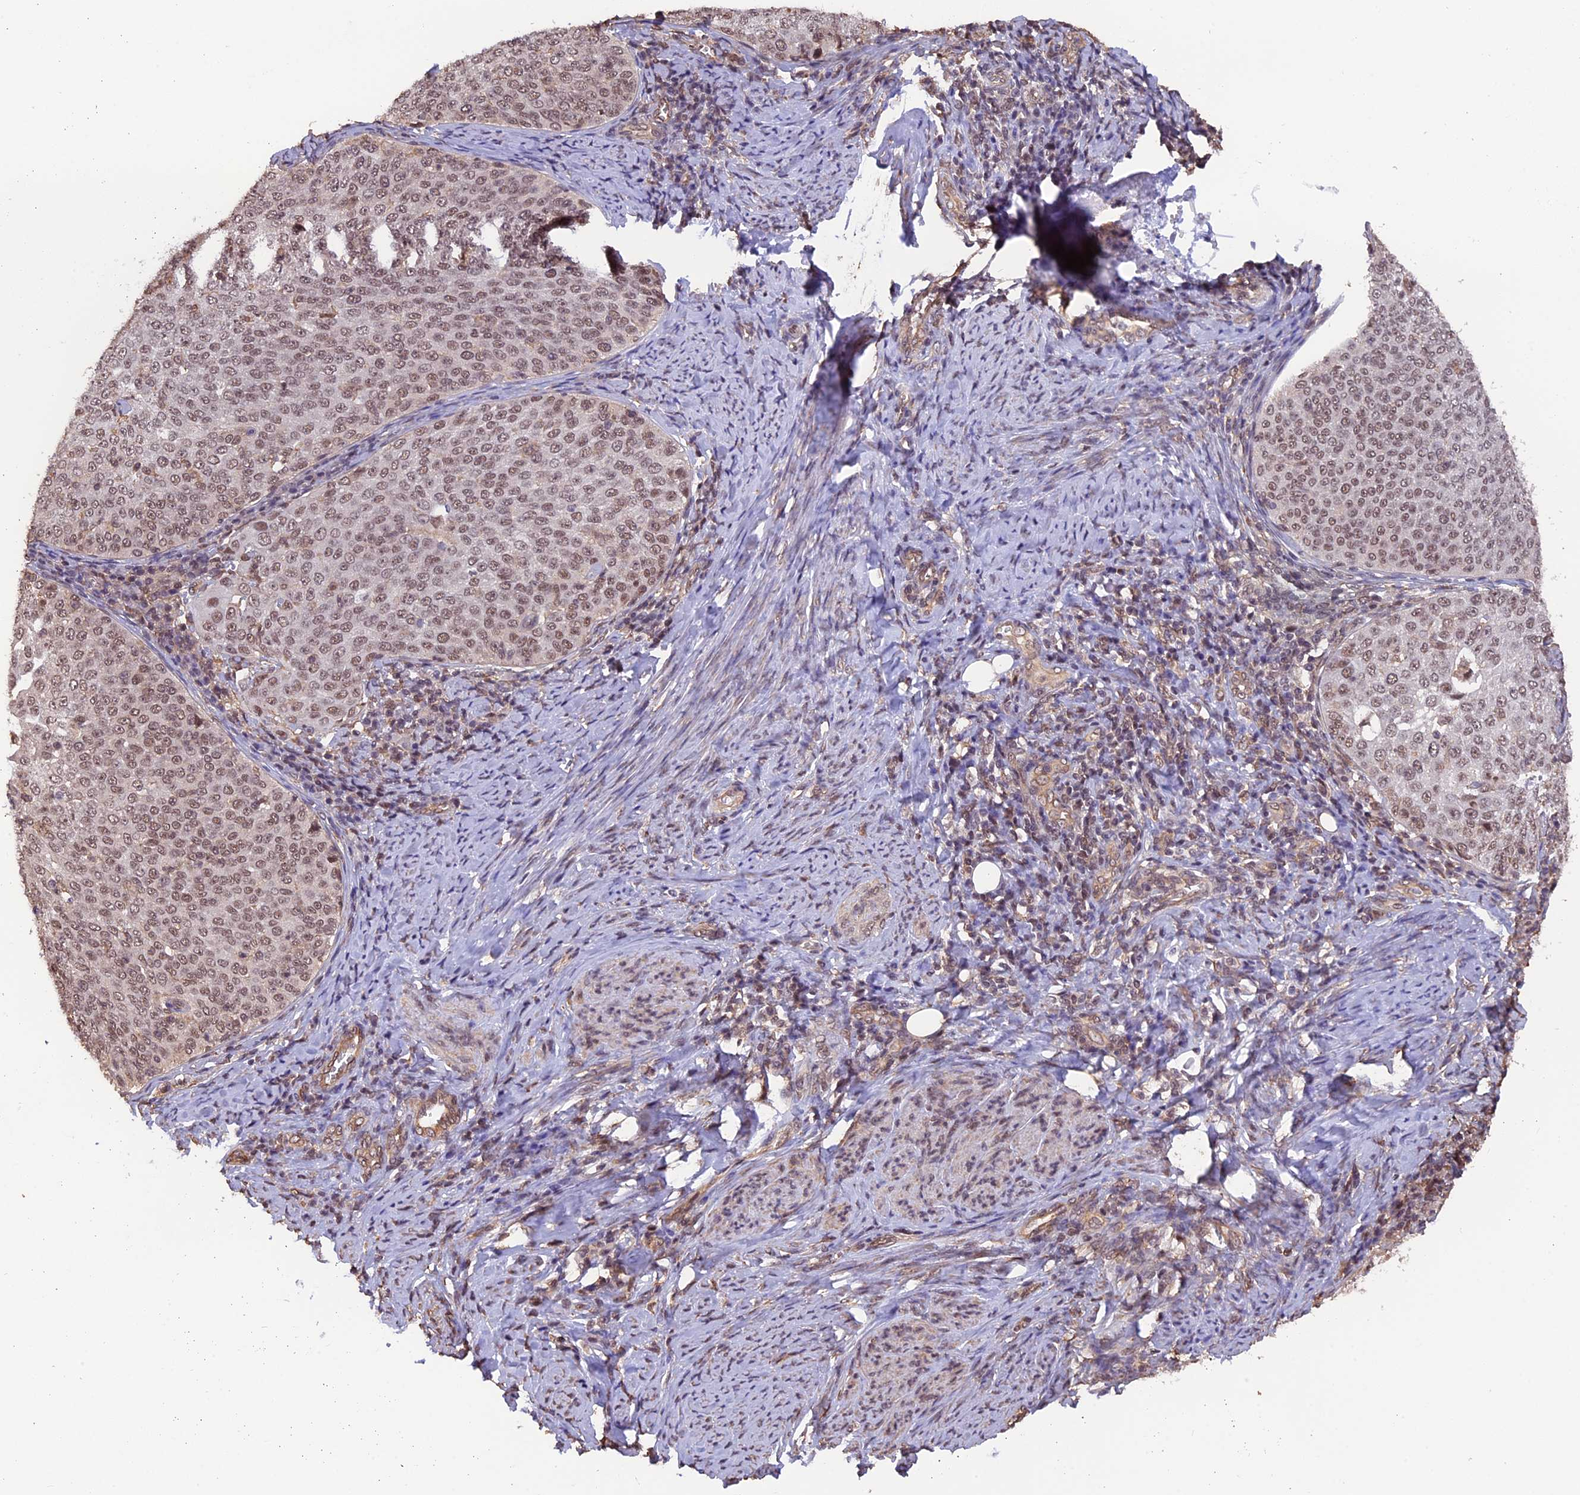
{"staining": {"intensity": "moderate", "quantity": ">75%", "location": "nuclear"}, "tissue": "cervical cancer", "cell_type": "Tumor cells", "image_type": "cancer", "snomed": [{"axis": "morphology", "description": "Squamous cell carcinoma, NOS"}, {"axis": "topography", "description": "Cervix"}], "caption": "Cervical squamous cell carcinoma was stained to show a protein in brown. There is medium levels of moderate nuclear staining in approximately >75% of tumor cells.", "gene": "ZC3H4", "patient": {"sex": "female", "age": 57}}